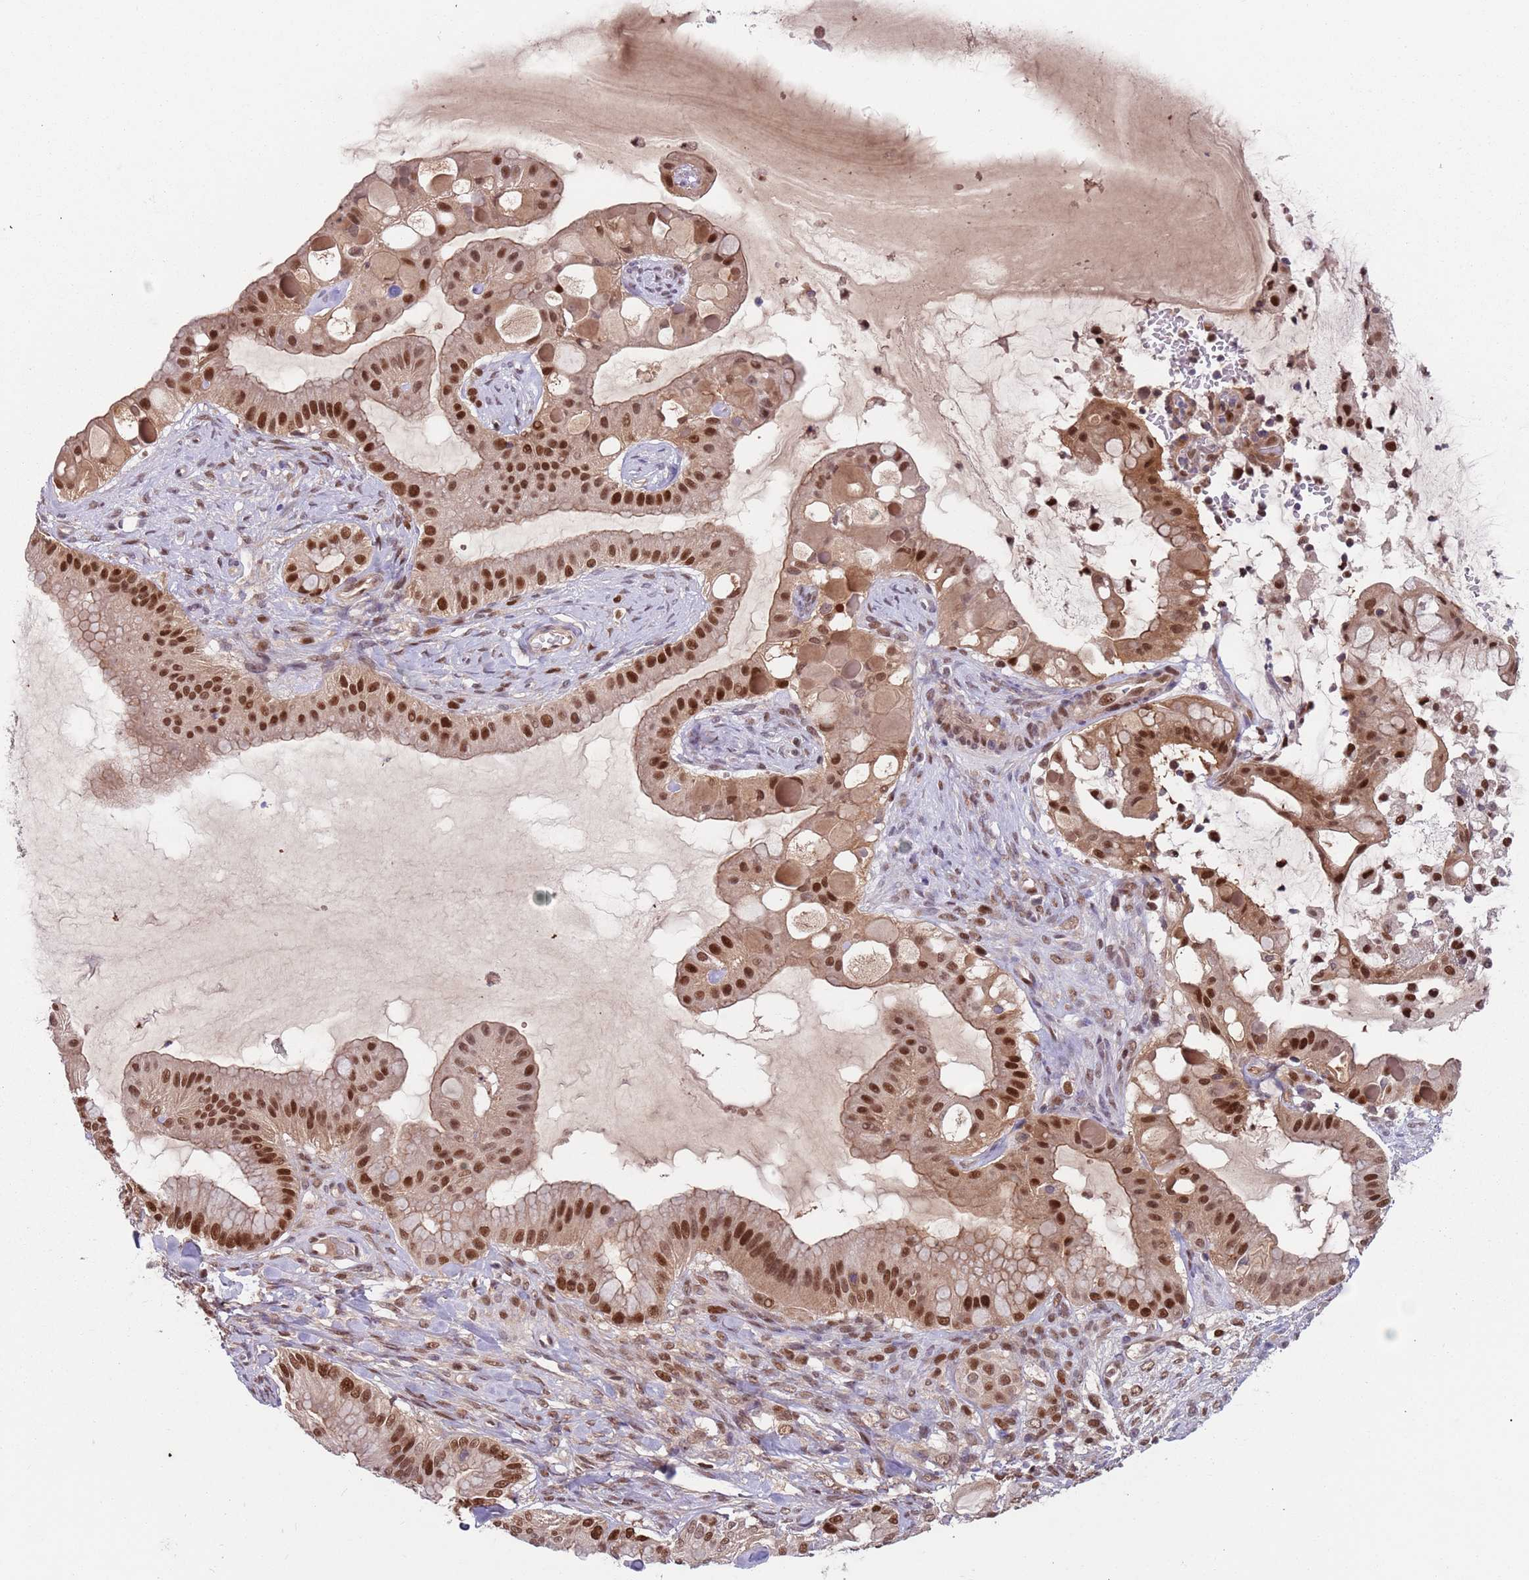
{"staining": {"intensity": "strong", "quantity": ">75%", "location": "nuclear"}, "tissue": "ovarian cancer", "cell_type": "Tumor cells", "image_type": "cancer", "snomed": [{"axis": "morphology", "description": "Cystadenocarcinoma, mucinous, NOS"}, {"axis": "topography", "description": "Ovary"}], "caption": "Immunohistochemical staining of ovarian mucinous cystadenocarcinoma shows strong nuclear protein positivity in approximately >75% of tumor cells.", "gene": "RMND5B", "patient": {"sex": "female", "age": 61}}